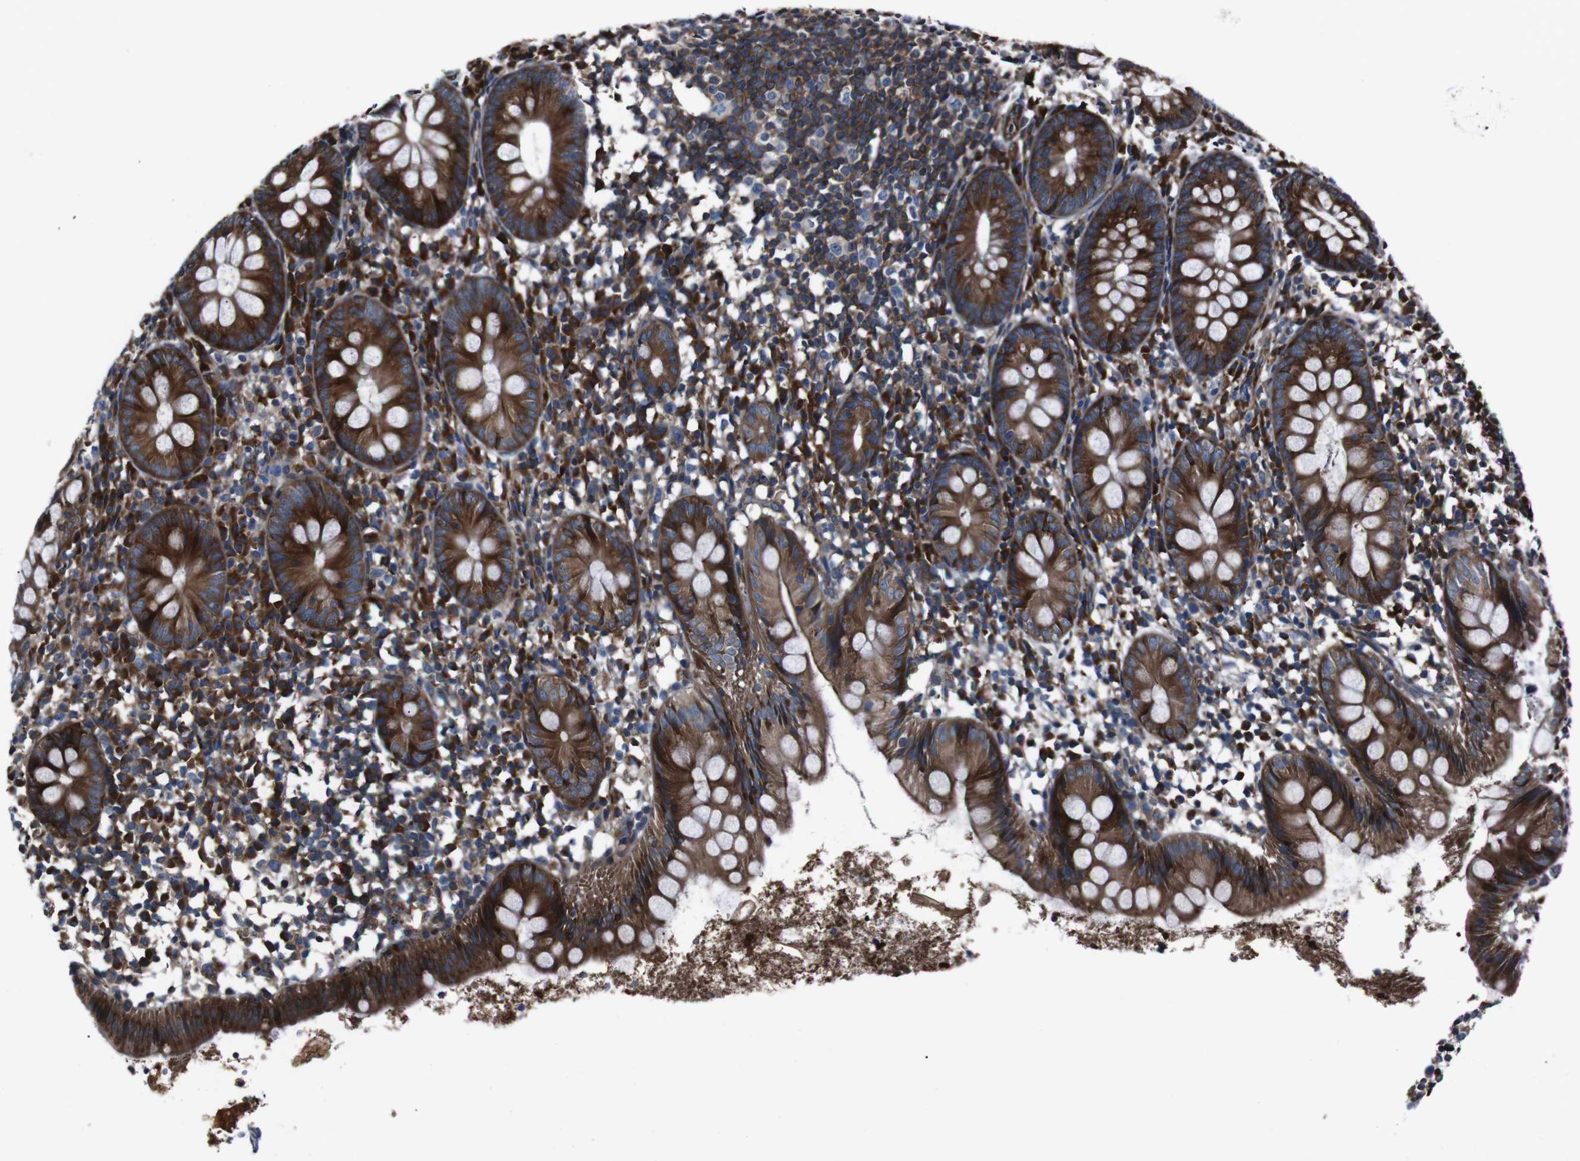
{"staining": {"intensity": "strong", "quantity": ">75%", "location": "cytoplasmic/membranous"}, "tissue": "appendix", "cell_type": "Glandular cells", "image_type": "normal", "snomed": [{"axis": "morphology", "description": "Normal tissue, NOS"}, {"axis": "topography", "description": "Appendix"}], "caption": "DAB immunohistochemical staining of normal human appendix exhibits strong cytoplasmic/membranous protein positivity in approximately >75% of glandular cells. Ihc stains the protein of interest in brown and the nuclei are stained blue.", "gene": "EIF4A2", "patient": {"sex": "female", "age": 20}}